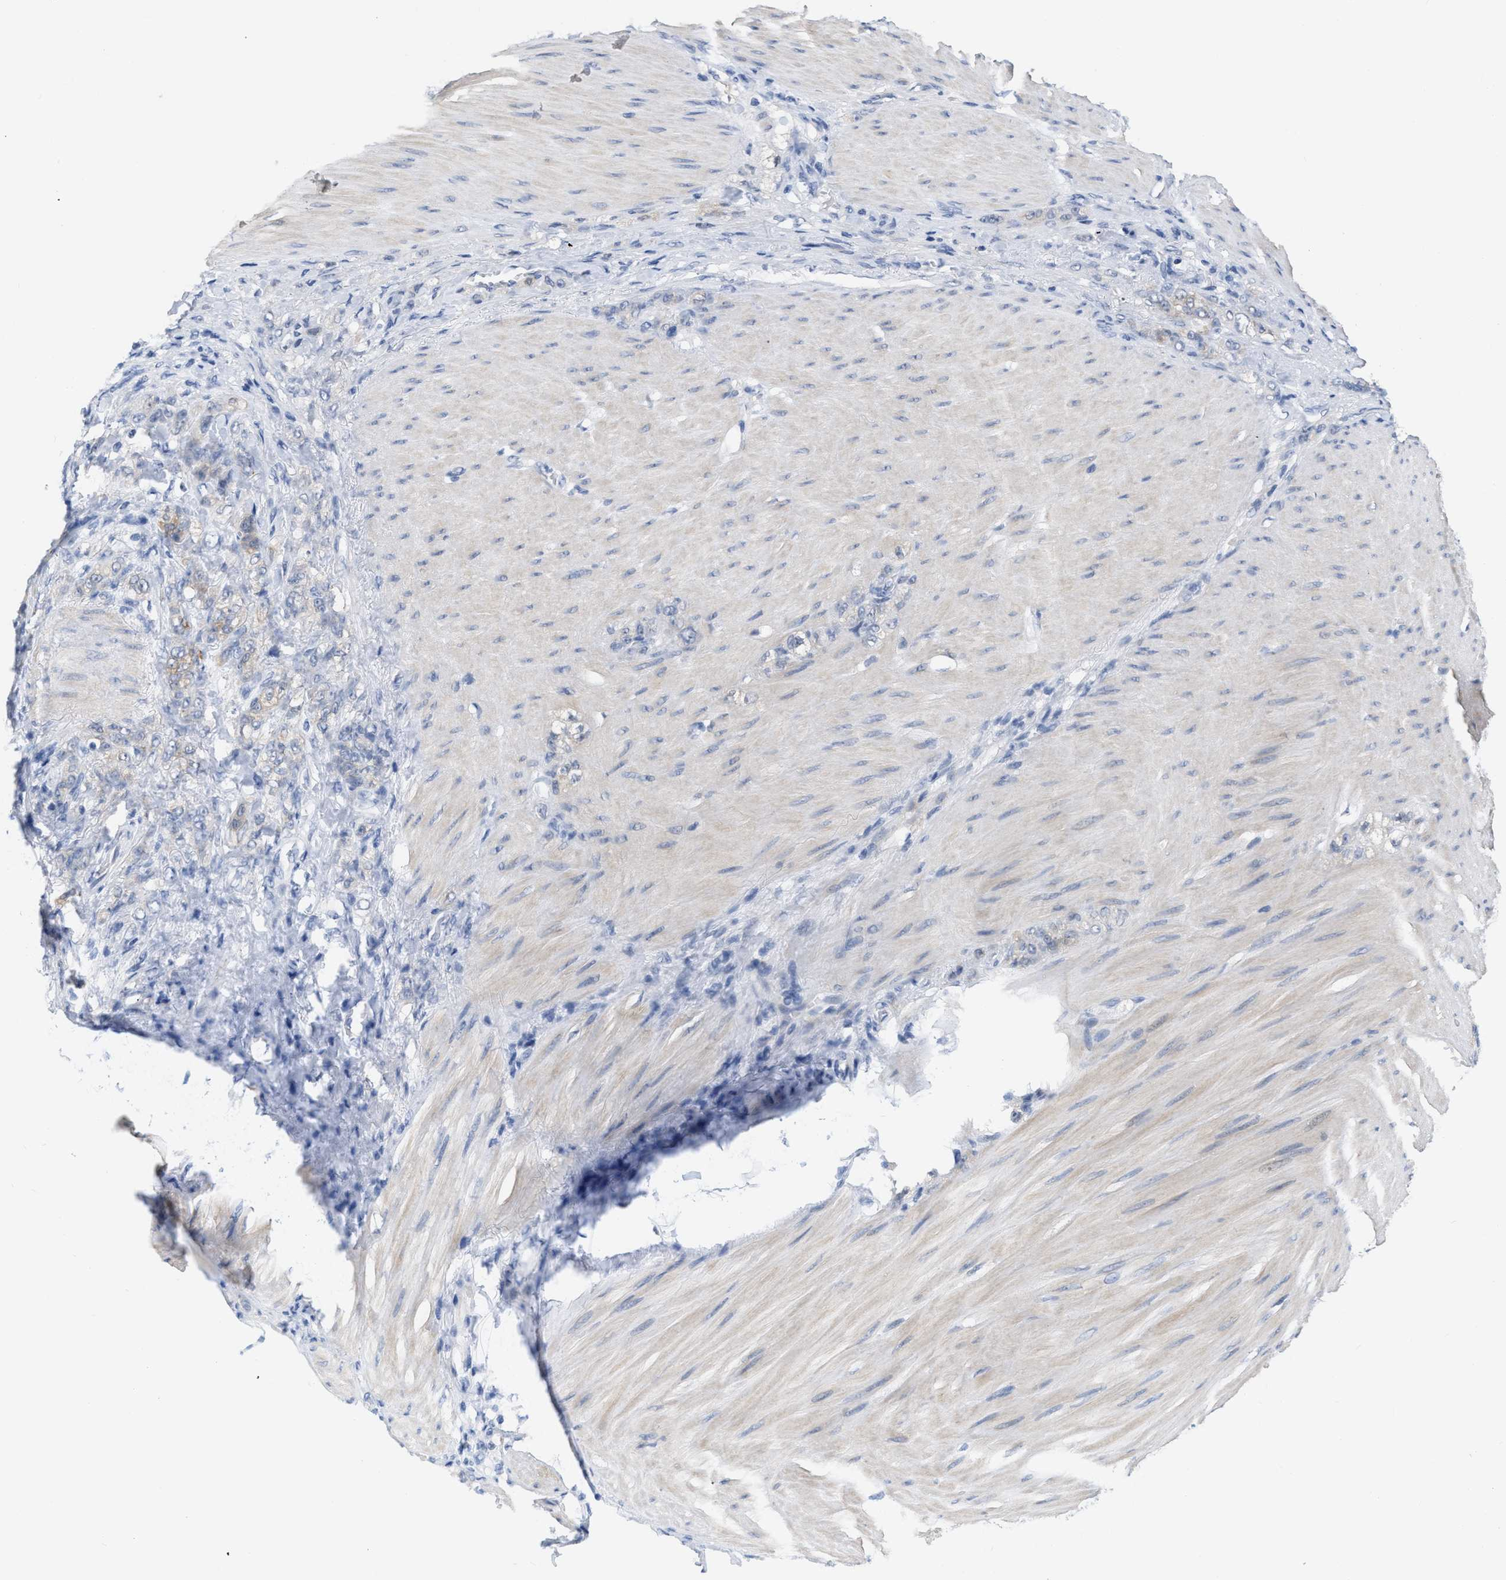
{"staining": {"intensity": "weak", "quantity": "<25%", "location": "cytoplasmic/membranous"}, "tissue": "stomach cancer", "cell_type": "Tumor cells", "image_type": "cancer", "snomed": [{"axis": "morphology", "description": "Normal tissue, NOS"}, {"axis": "morphology", "description": "Adenocarcinoma, NOS"}, {"axis": "topography", "description": "Stomach"}], "caption": "There is no significant expression in tumor cells of adenocarcinoma (stomach).", "gene": "CRYM", "patient": {"sex": "male", "age": 82}}